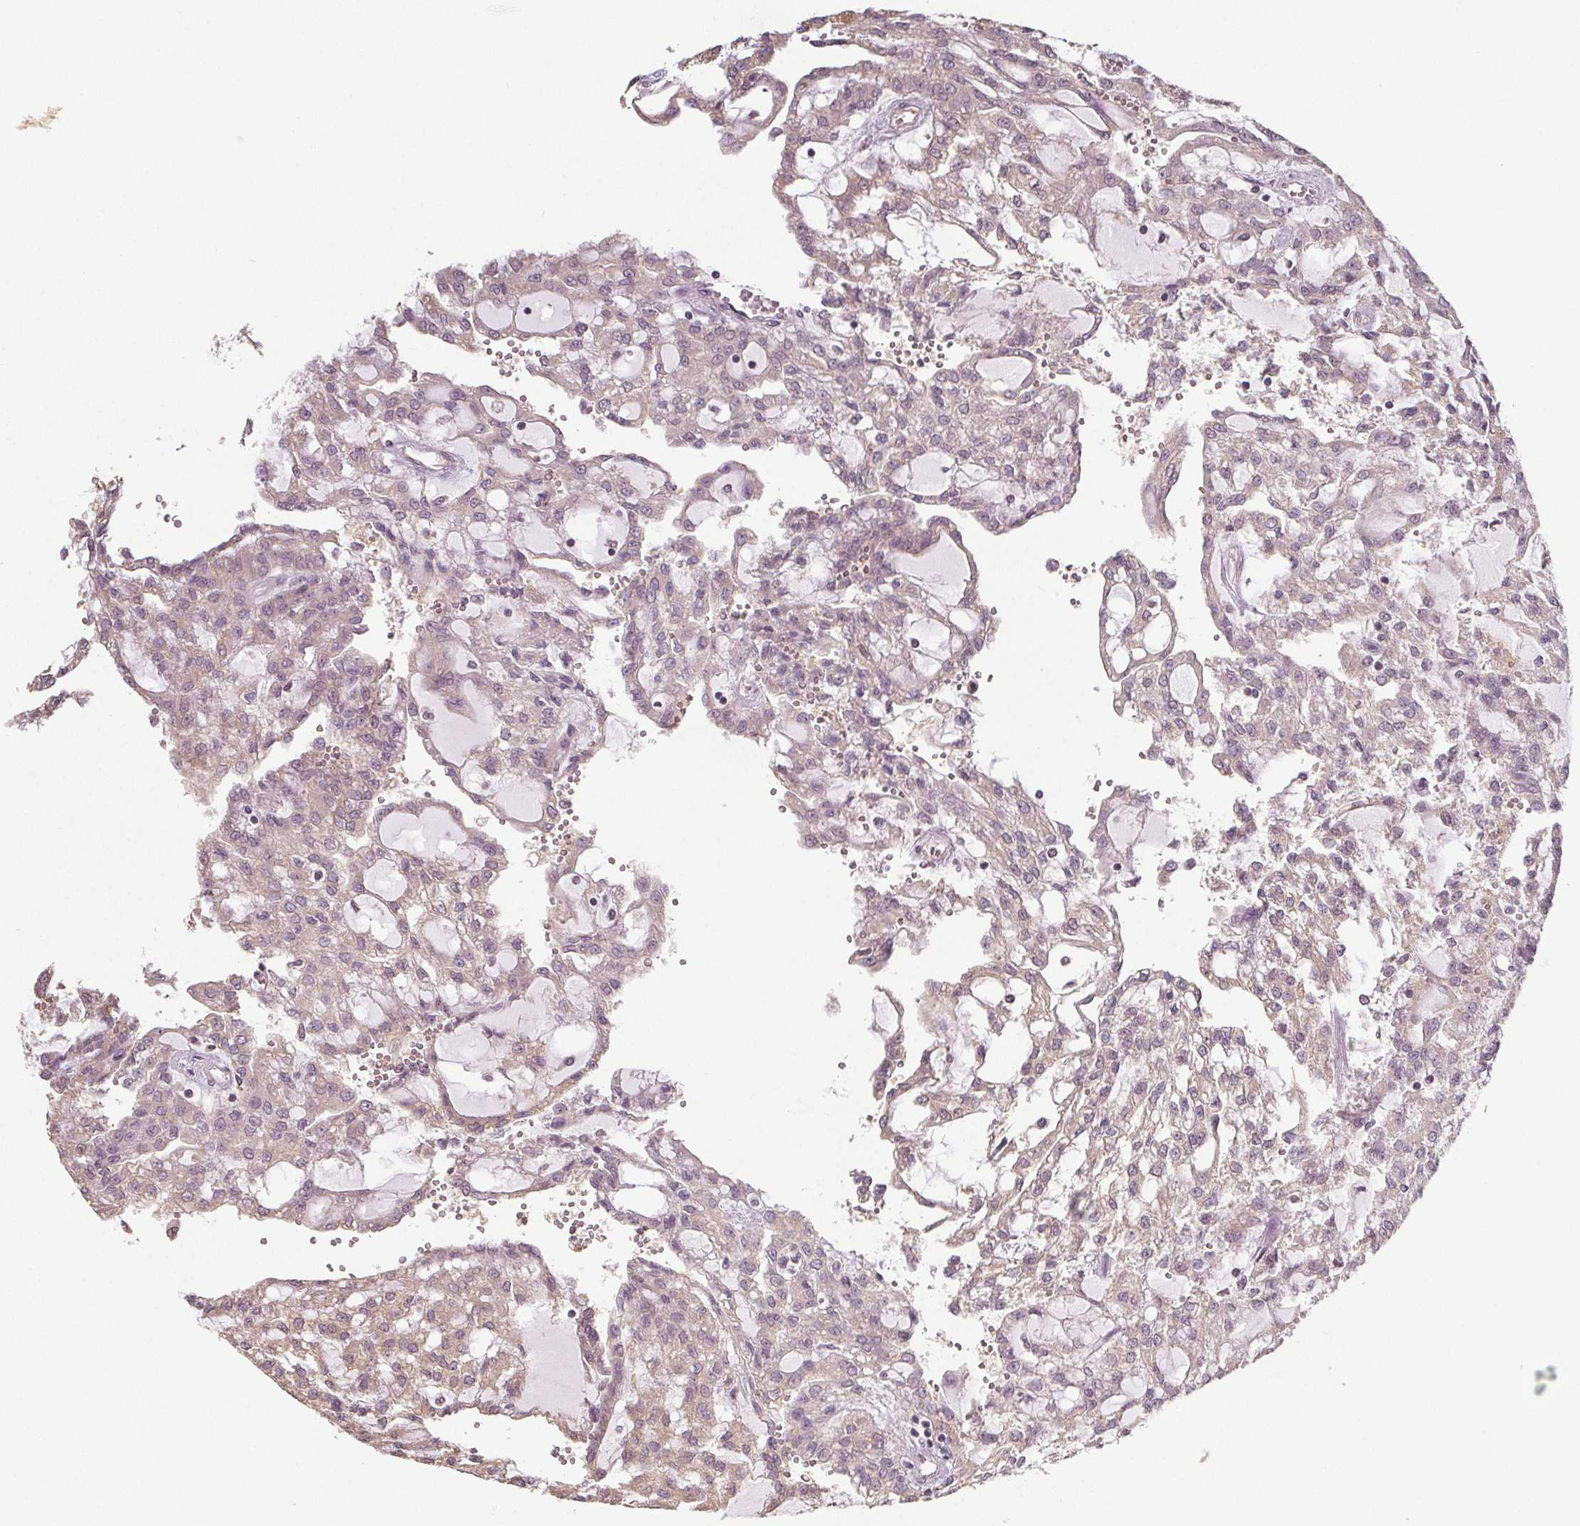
{"staining": {"intensity": "negative", "quantity": "none", "location": "none"}, "tissue": "renal cancer", "cell_type": "Tumor cells", "image_type": "cancer", "snomed": [{"axis": "morphology", "description": "Adenocarcinoma, NOS"}, {"axis": "topography", "description": "Kidney"}], "caption": "A histopathology image of human renal adenocarcinoma is negative for staining in tumor cells.", "gene": "SLC26A2", "patient": {"sex": "male", "age": 63}}